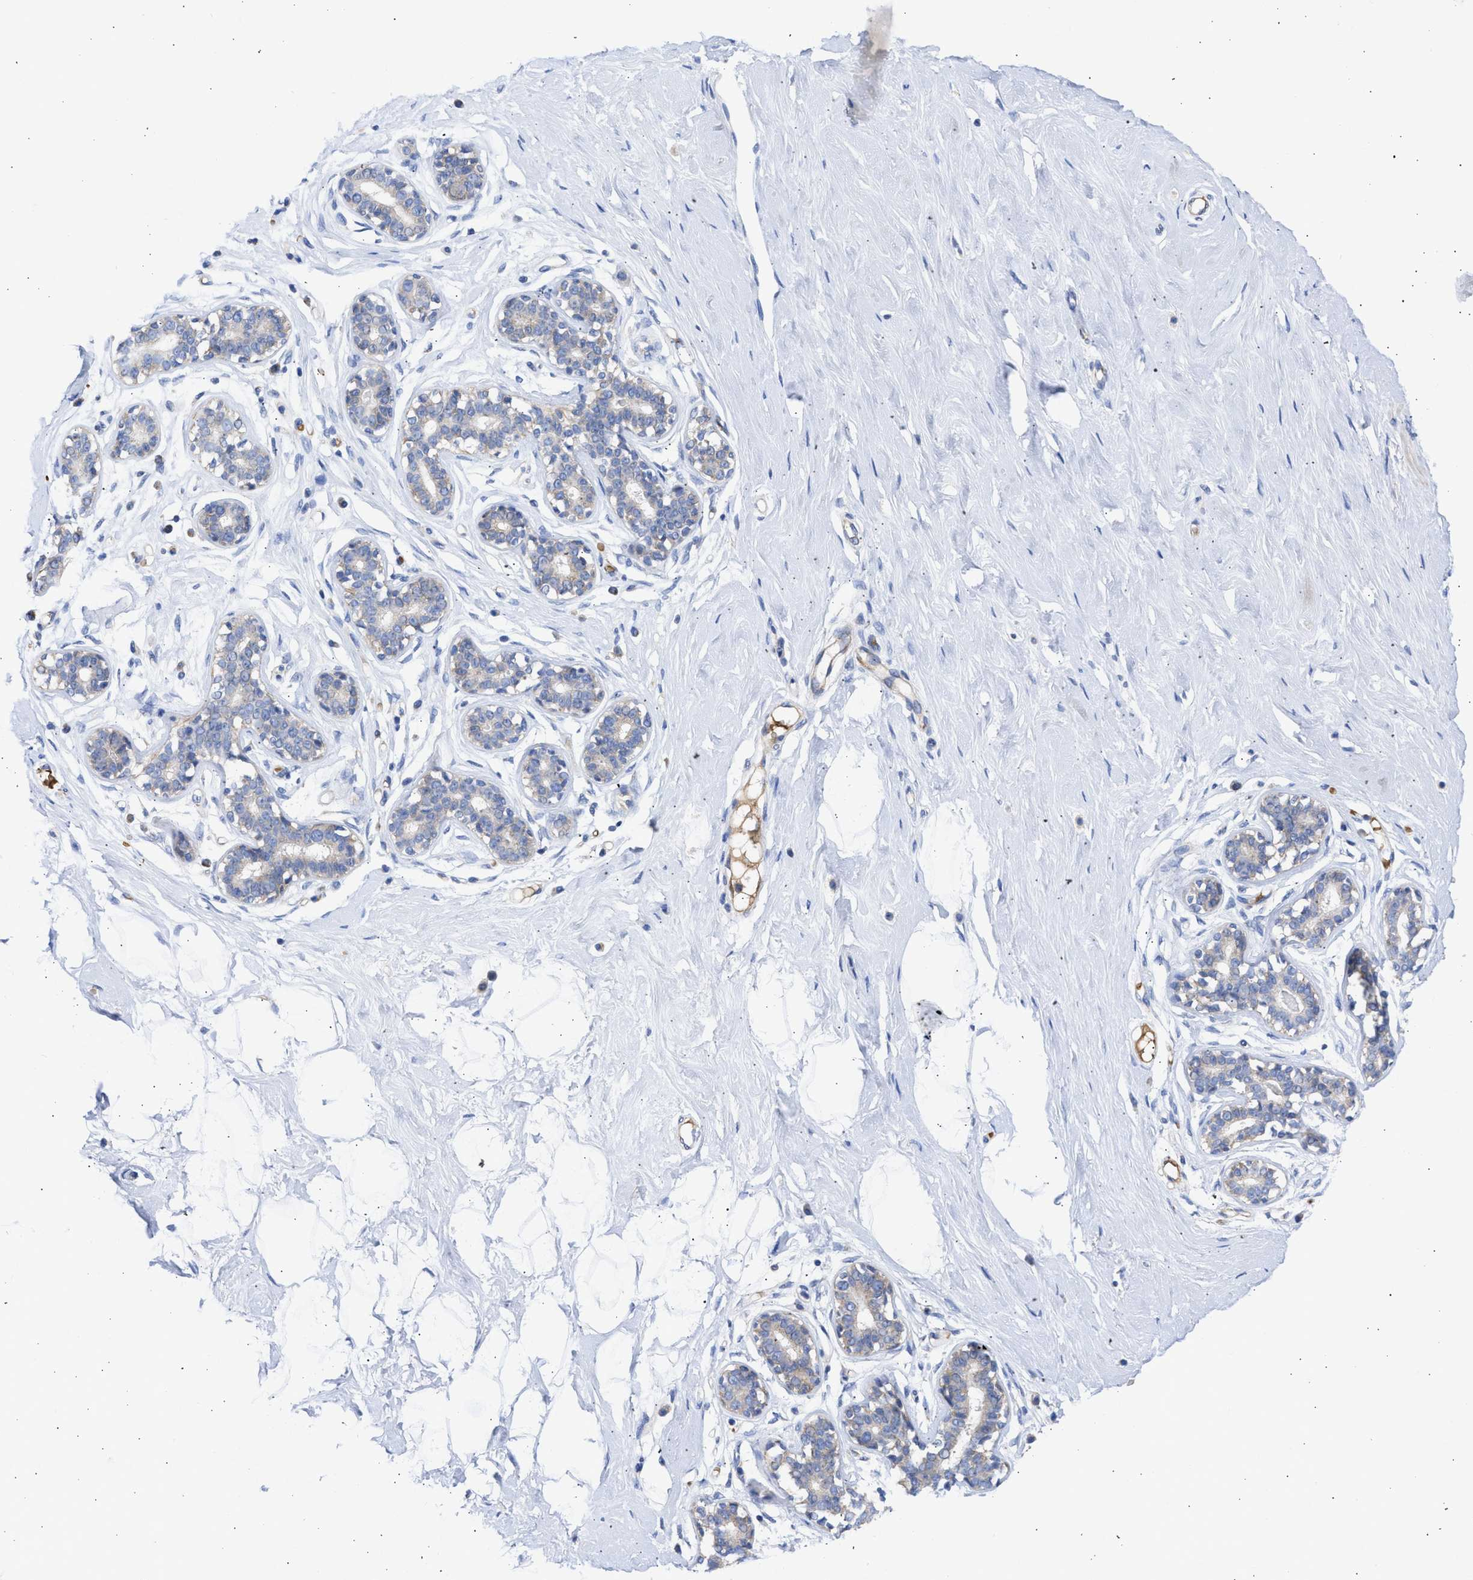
{"staining": {"intensity": "negative", "quantity": "none", "location": "none"}, "tissue": "breast", "cell_type": "Adipocytes", "image_type": "normal", "snomed": [{"axis": "morphology", "description": "Normal tissue, NOS"}, {"axis": "topography", "description": "Breast"}], "caption": "An IHC micrograph of unremarkable breast is shown. There is no staining in adipocytes of breast.", "gene": "BTG3", "patient": {"sex": "female", "age": 23}}